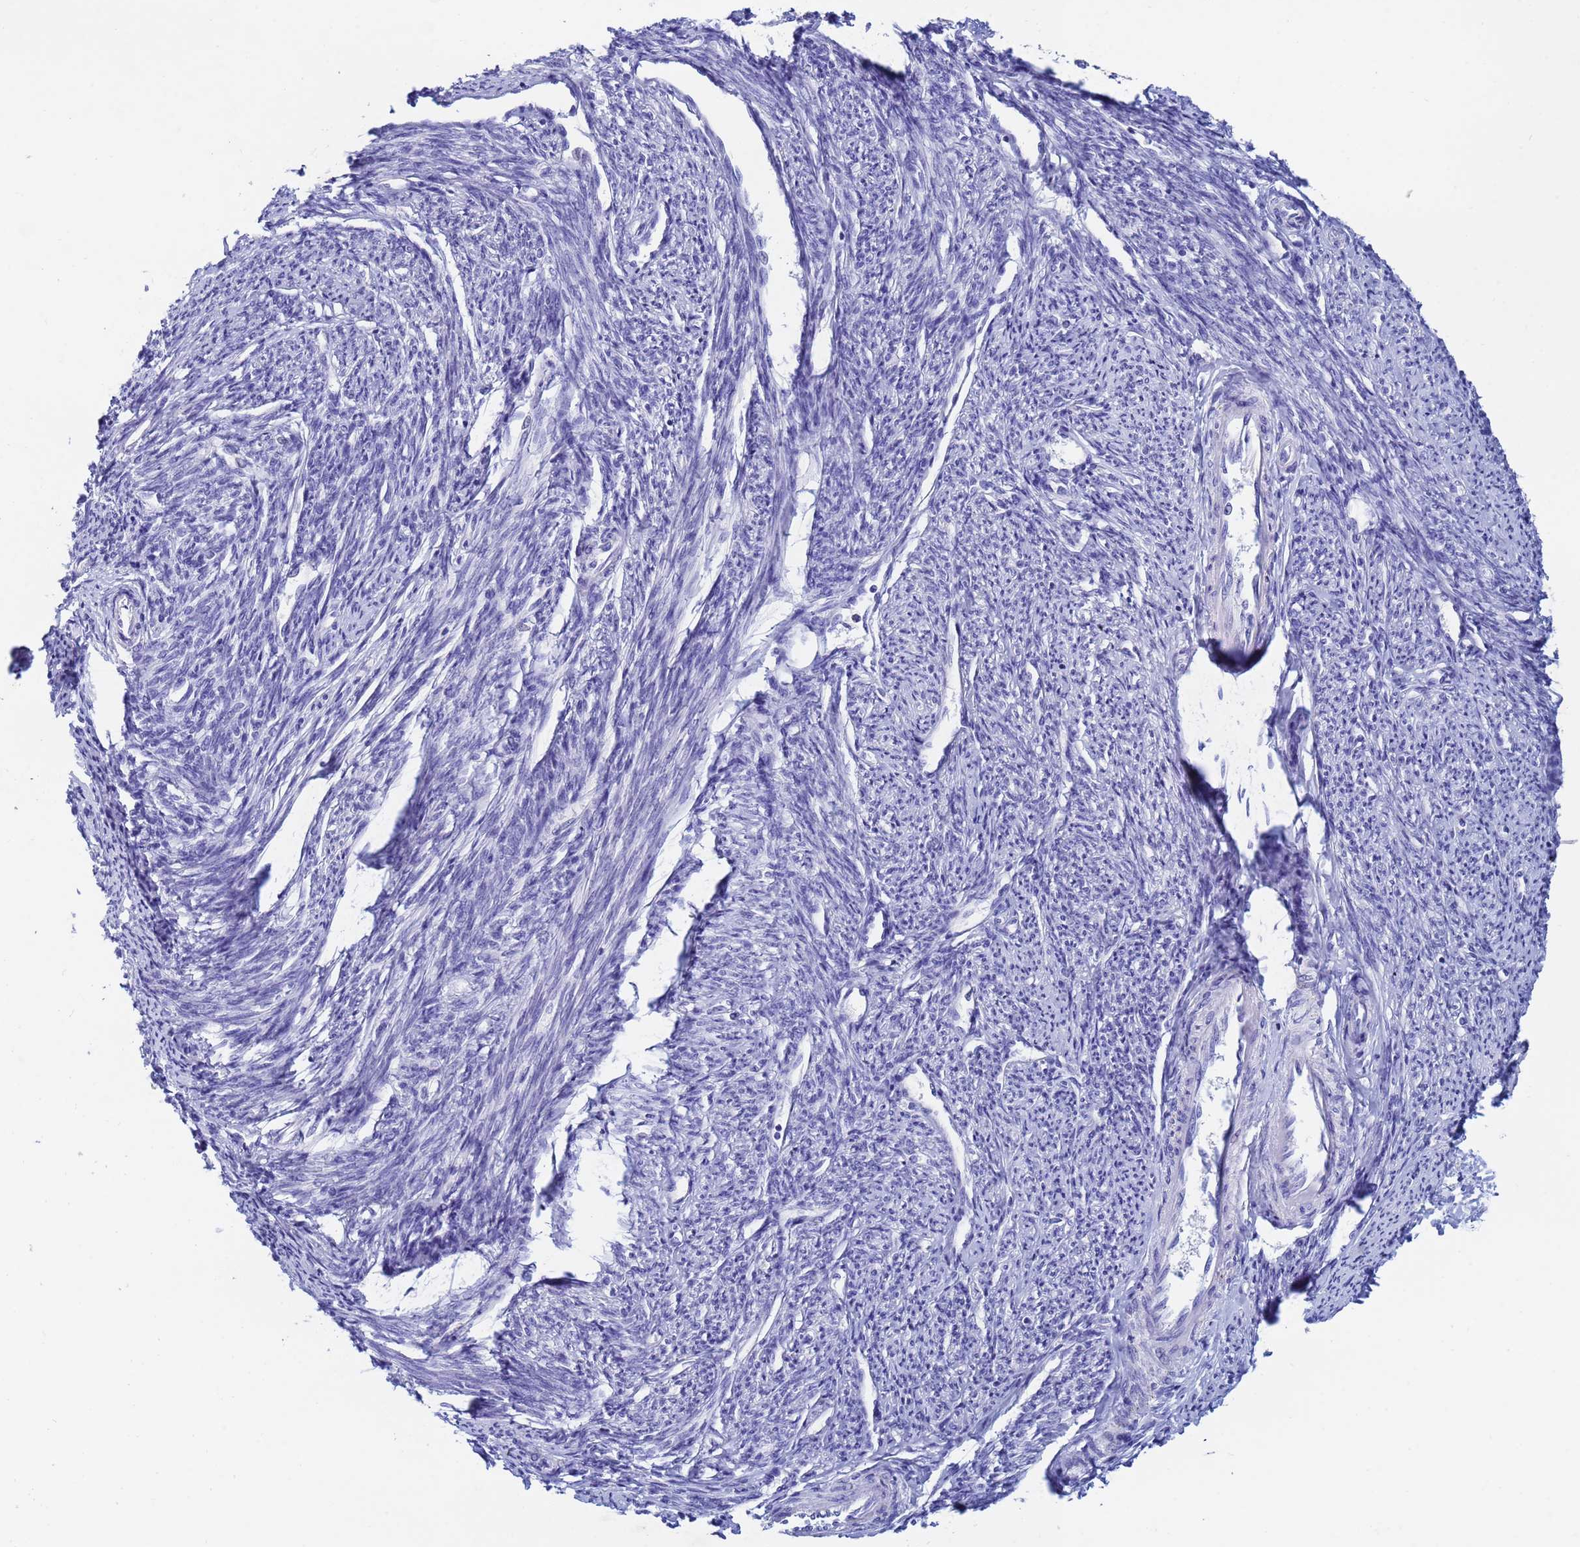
{"staining": {"intensity": "negative", "quantity": "none", "location": "none"}, "tissue": "smooth muscle", "cell_type": "Smooth muscle cells", "image_type": "normal", "snomed": [{"axis": "morphology", "description": "Normal tissue, NOS"}, {"axis": "topography", "description": "Smooth muscle"}, {"axis": "topography", "description": "Uterus"}], "caption": "Smooth muscle was stained to show a protein in brown. There is no significant expression in smooth muscle cells. (Immunohistochemistry, brightfield microscopy, high magnification).", "gene": "CSTB", "patient": {"sex": "female", "age": 59}}